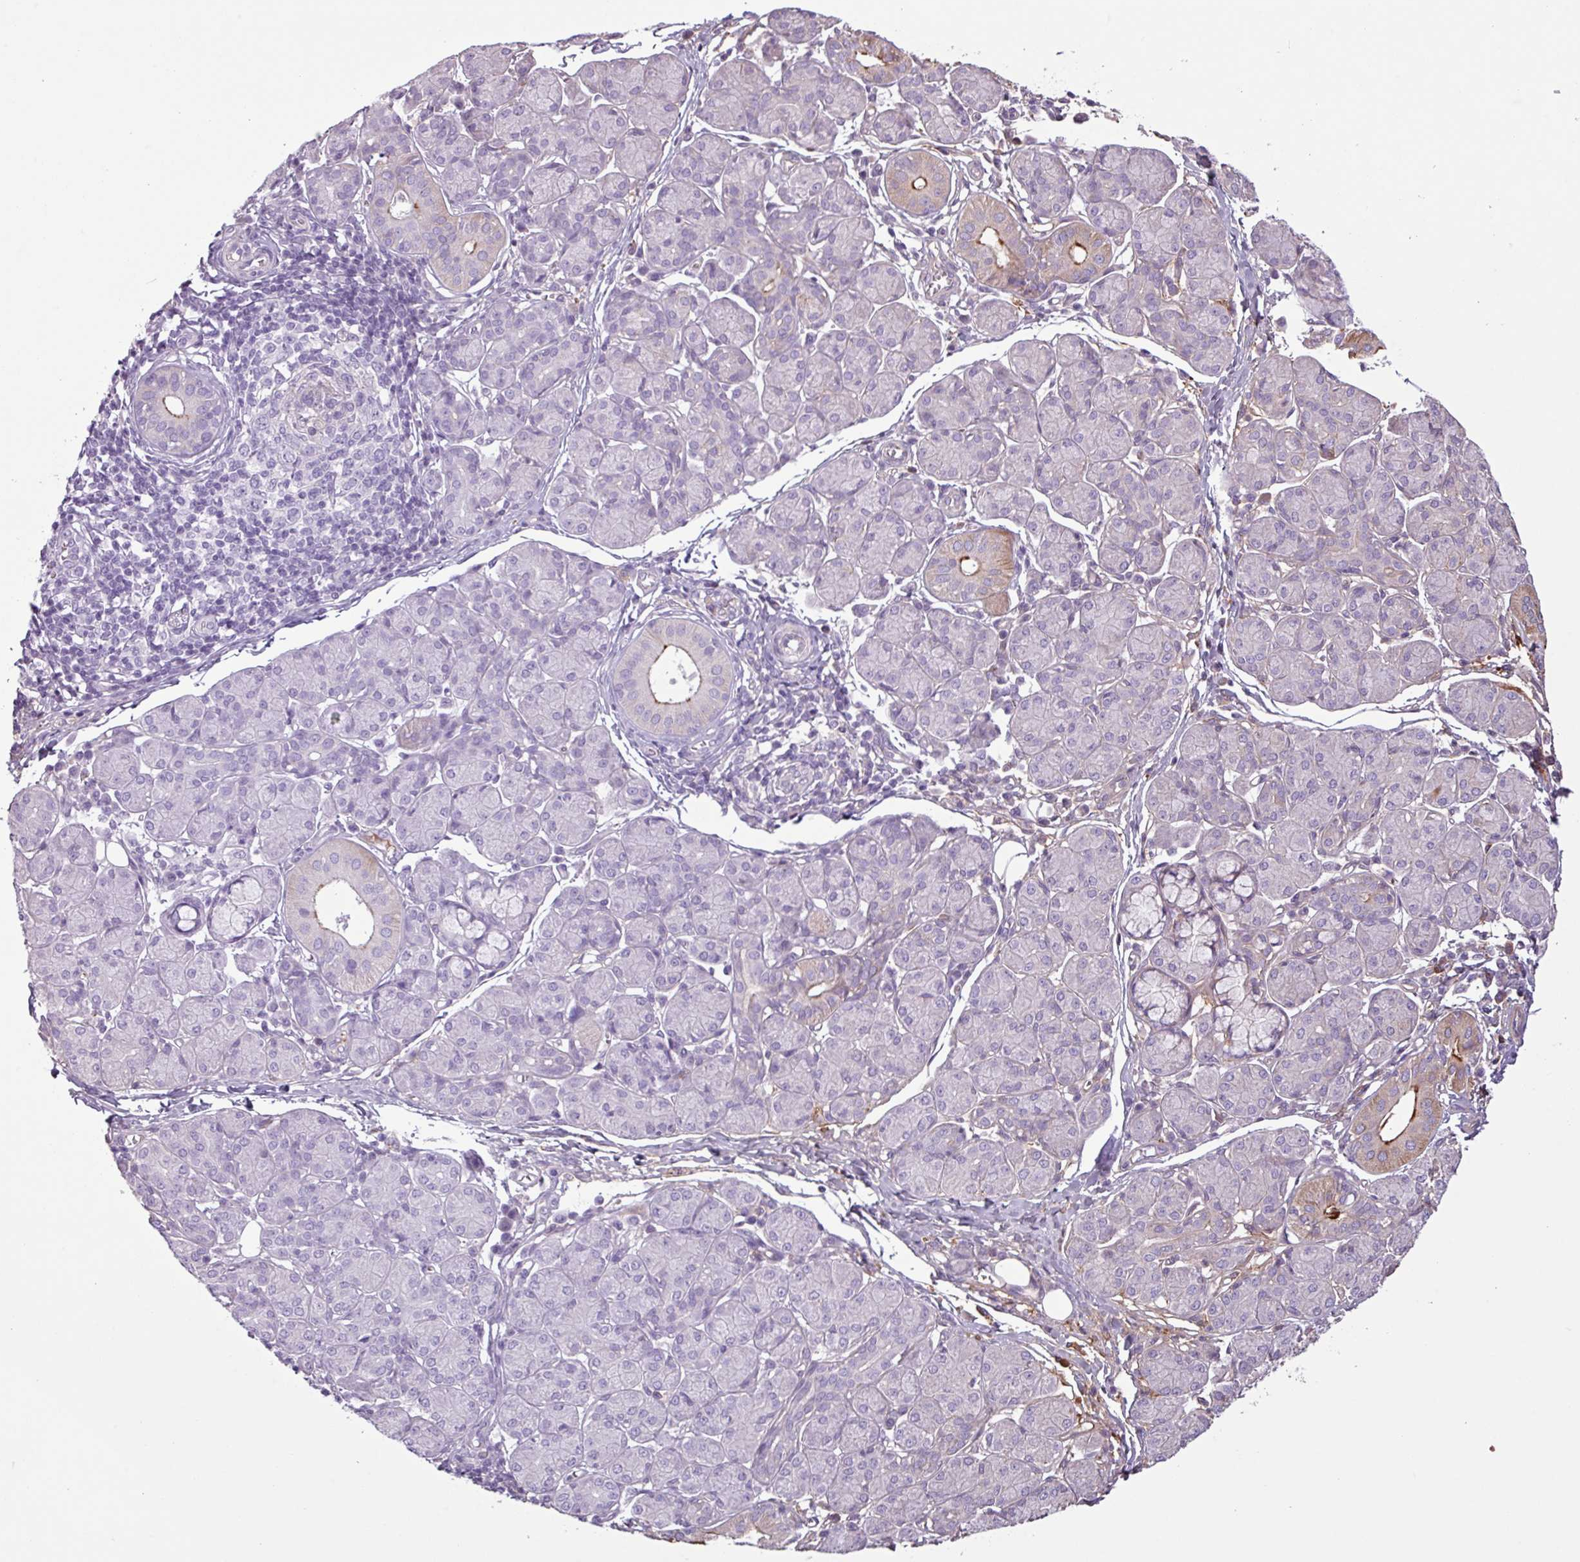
{"staining": {"intensity": "weak", "quantity": "<25%", "location": "cytoplasmic/membranous"}, "tissue": "salivary gland", "cell_type": "Glandular cells", "image_type": "normal", "snomed": [{"axis": "morphology", "description": "Normal tissue, NOS"}, {"axis": "morphology", "description": "Inflammation, NOS"}, {"axis": "topography", "description": "Lymph node"}, {"axis": "topography", "description": "Salivary gland"}], "caption": "An IHC photomicrograph of unremarkable salivary gland is shown. There is no staining in glandular cells of salivary gland. The staining was performed using DAB (3,3'-diaminobenzidine) to visualize the protein expression in brown, while the nuclei were stained in blue with hematoxylin (Magnification: 20x).", "gene": "C4A", "patient": {"sex": "male", "age": 3}}